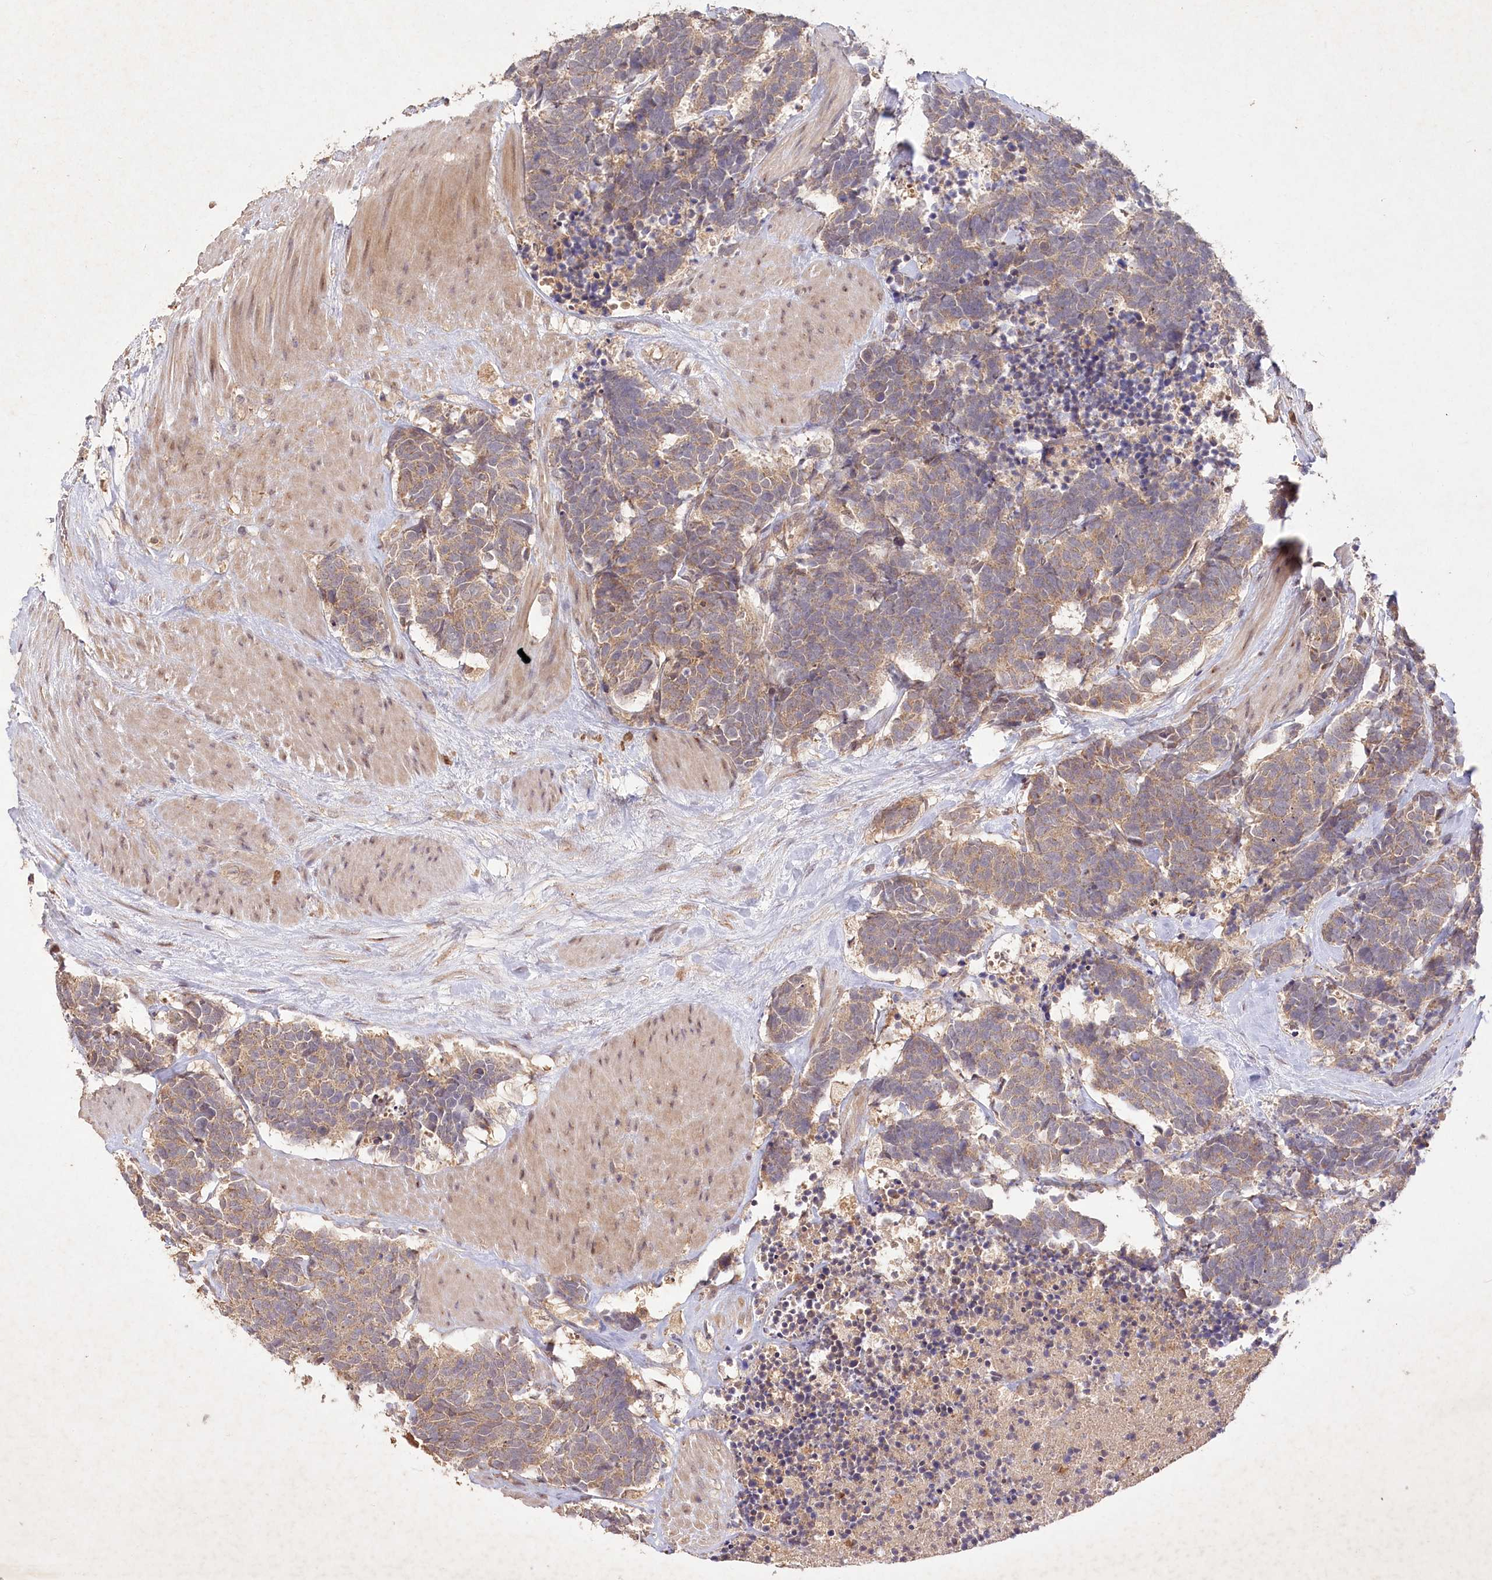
{"staining": {"intensity": "moderate", "quantity": ">75%", "location": "cytoplasmic/membranous"}, "tissue": "carcinoid", "cell_type": "Tumor cells", "image_type": "cancer", "snomed": [{"axis": "morphology", "description": "Carcinoma, NOS"}, {"axis": "morphology", "description": "Carcinoid, malignant, NOS"}, {"axis": "topography", "description": "Urinary bladder"}], "caption": "The immunohistochemical stain labels moderate cytoplasmic/membranous expression in tumor cells of carcinoma tissue.", "gene": "IRAK1BP1", "patient": {"sex": "male", "age": 57}}